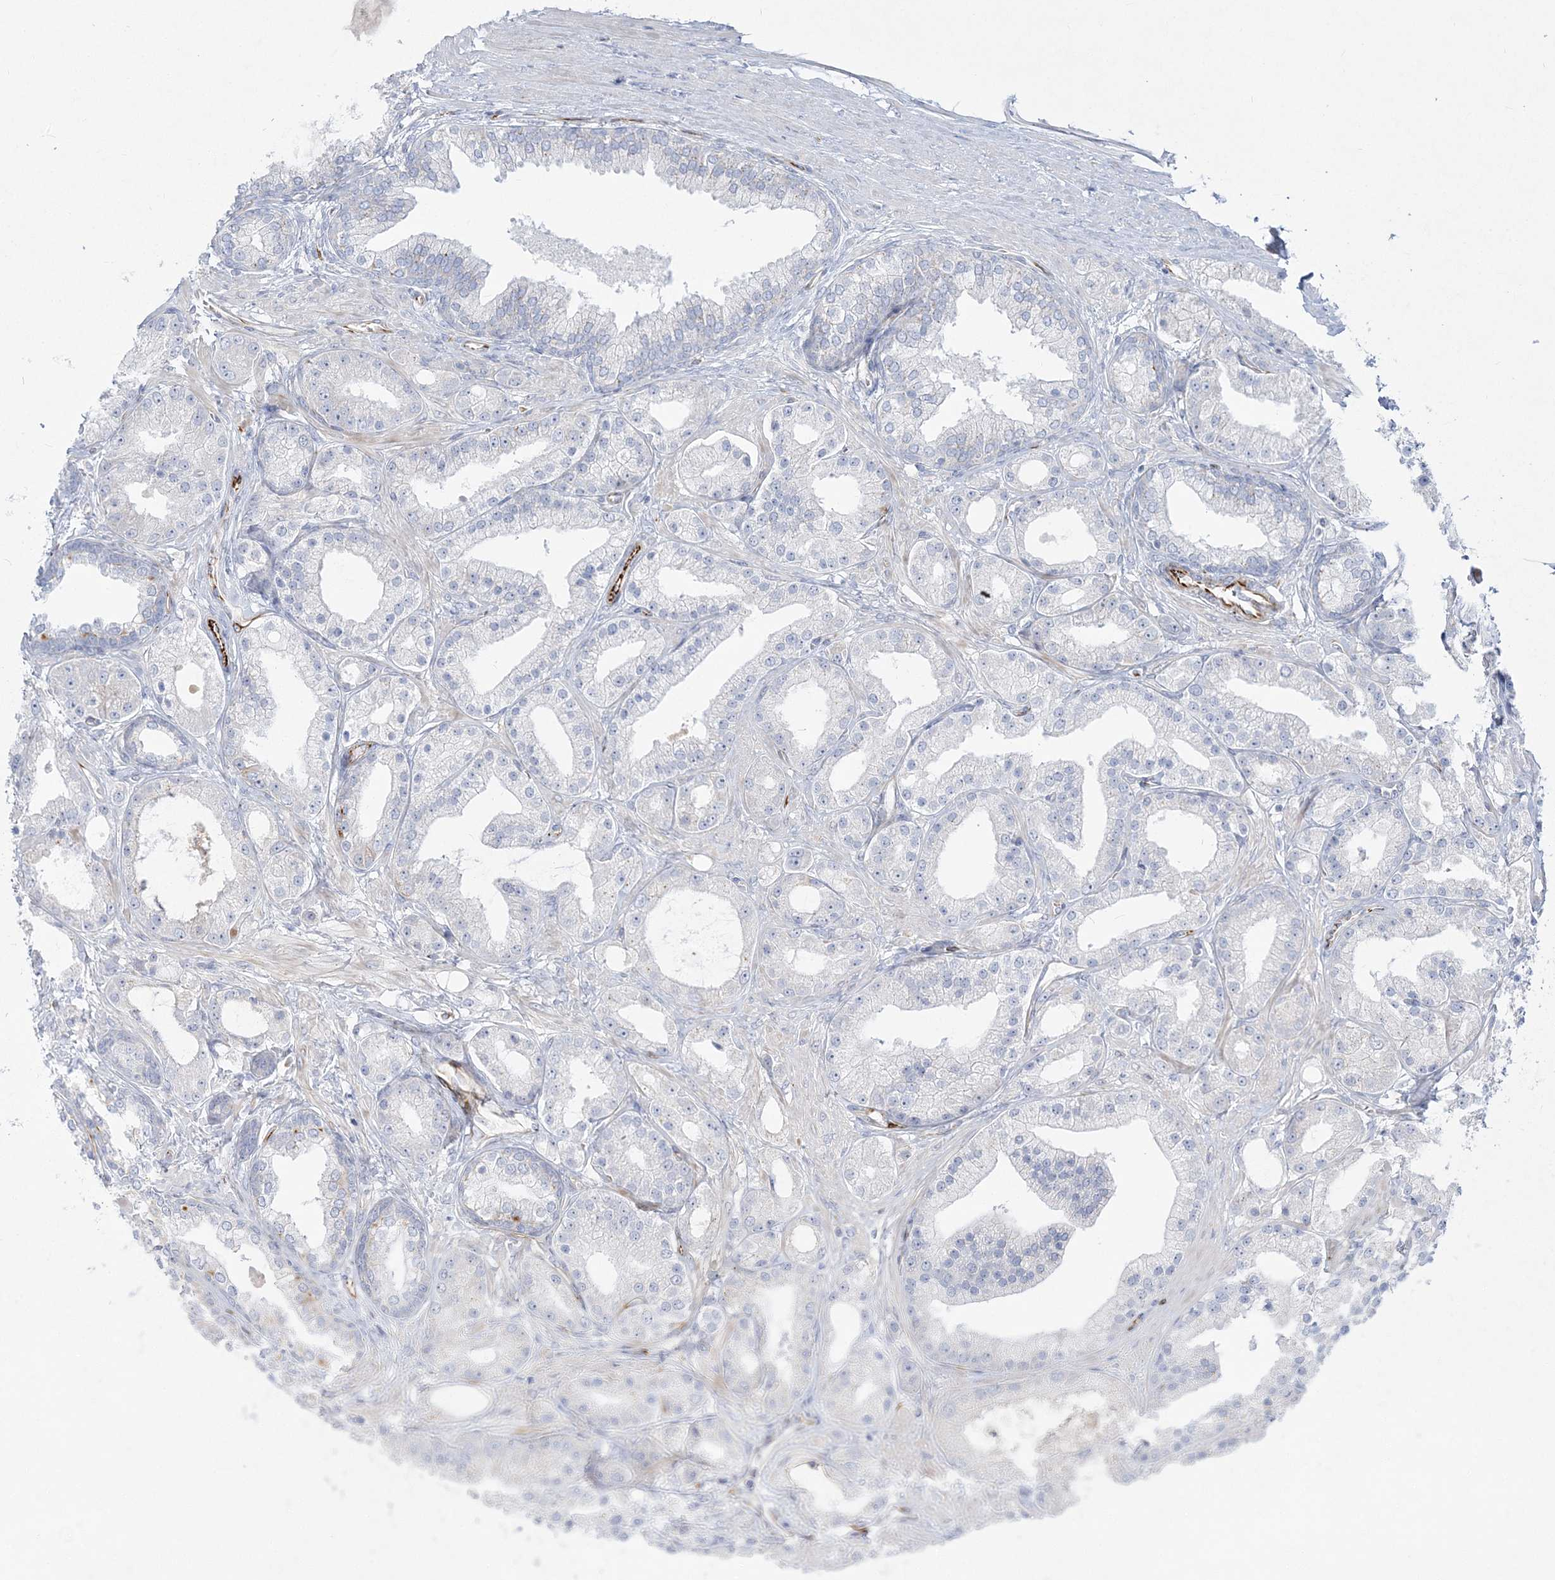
{"staining": {"intensity": "negative", "quantity": "none", "location": "none"}, "tissue": "prostate cancer", "cell_type": "Tumor cells", "image_type": "cancer", "snomed": [{"axis": "morphology", "description": "Adenocarcinoma, Low grade"}, {"axis": "topography", "description": "Prostate"}], "caption": "Image shows no protein staining in tumor cells of adenocarcinoma (low-grade) (prostate) tissue.", "gene": "GPAT2", "patient": {"sex": "male", "age": 67}}